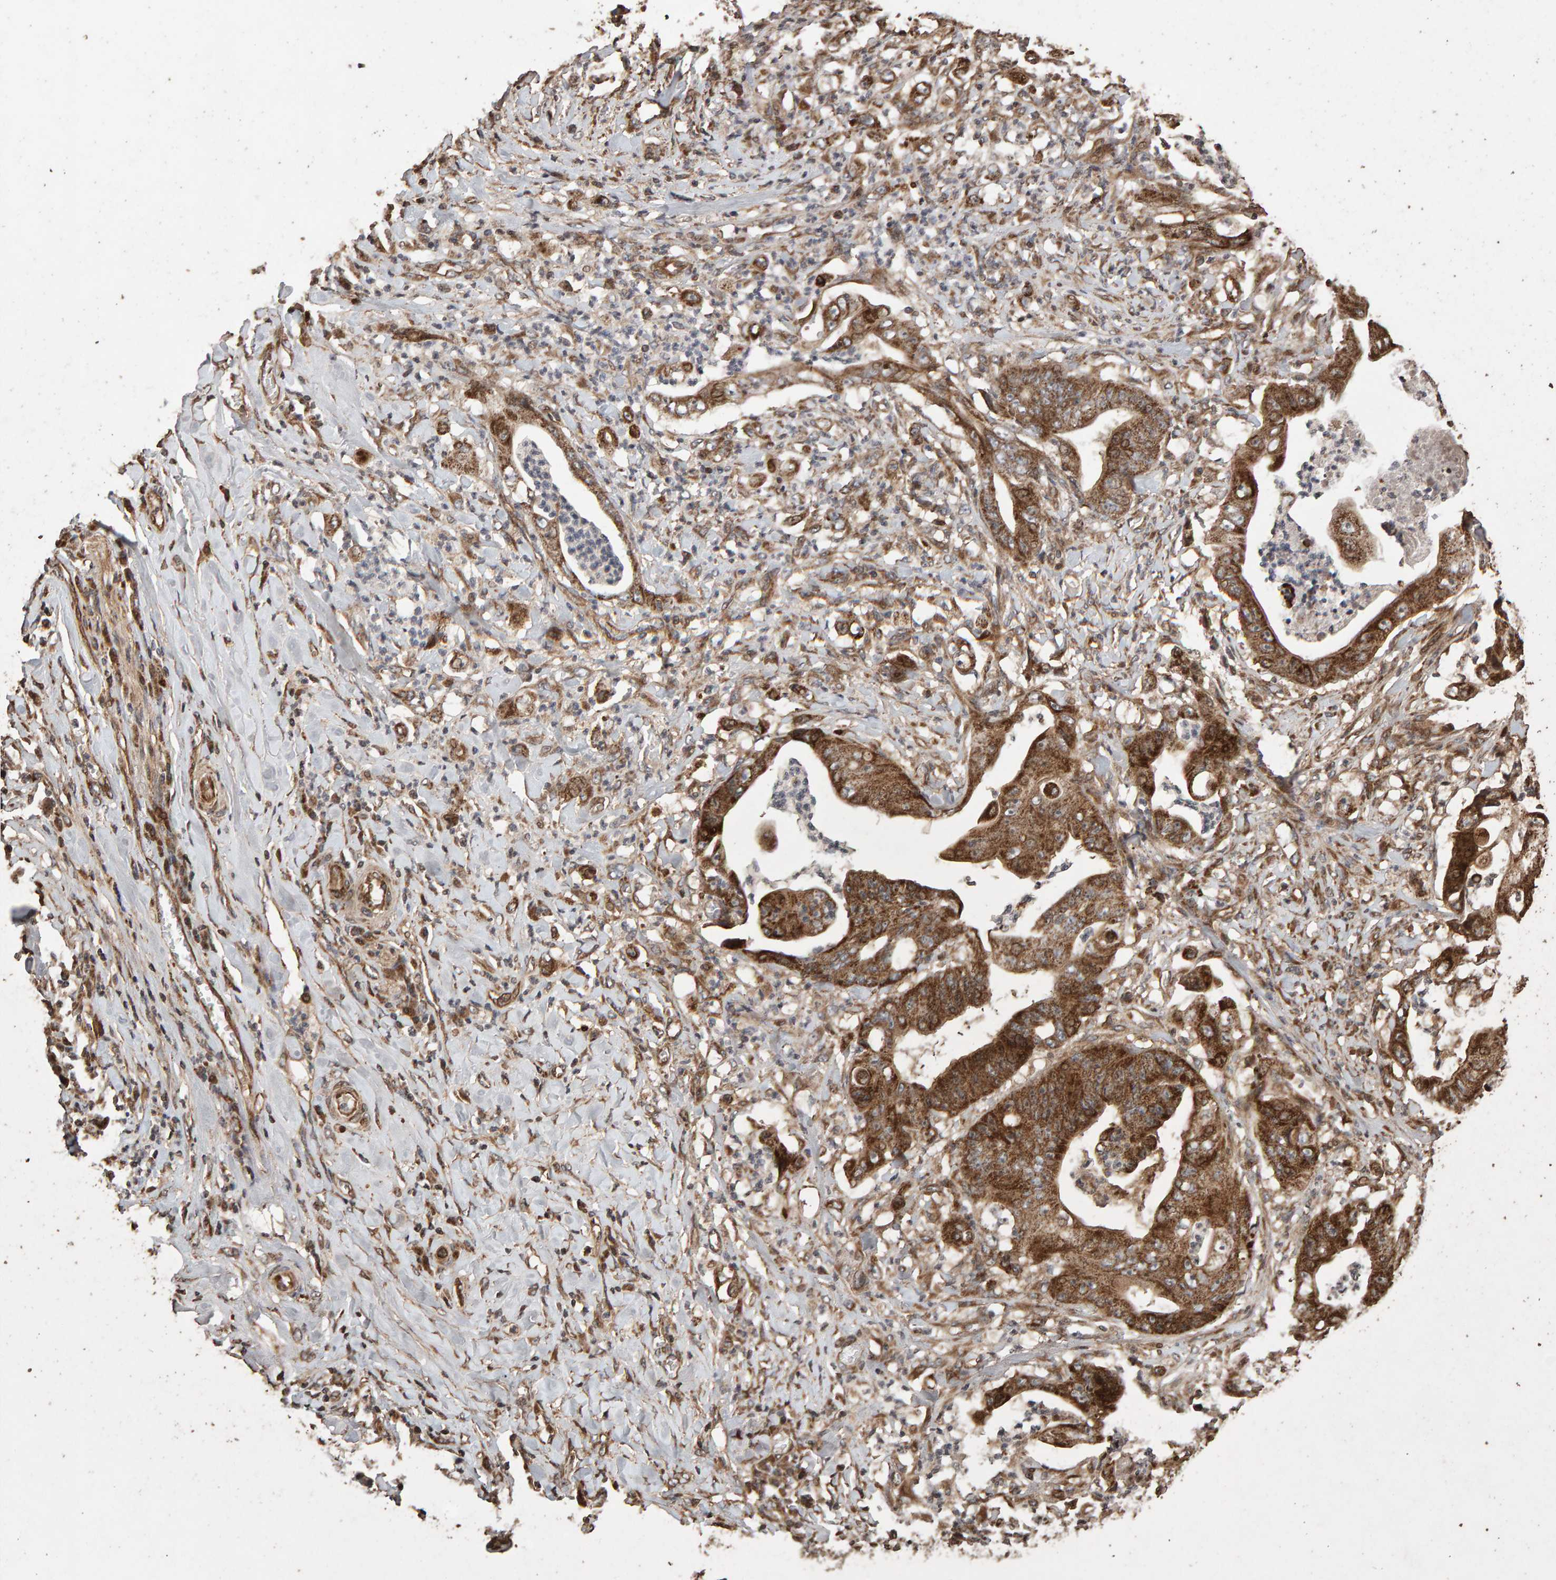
{"staining": {"intensity": "moderate", "quantity": ">75%", "location": "cytoplasmic/membranous"}, "tissue": "stomach cancer", "cell_type": "Tumor cells", "image_type": "cancer", "snomed": [{"axis": "morphology", "description": "Adenocarcinoma, NOS"}, {"axis": "topography", "description": "Stomach"}], "caption": "Immunohistochemical staining of stomach cancer demonstrates medium levels of moderate cytoplasmic/membranous expression in approximately >75% of tumor cells. Using DAB (3,3'-diaminobenzidine) (brown) and hematoxylin (blue) stains, captured at high magnification using brightfield microscopy.", "gene": "OSBP2", "patient": {"sex": "female", "age": 73}}